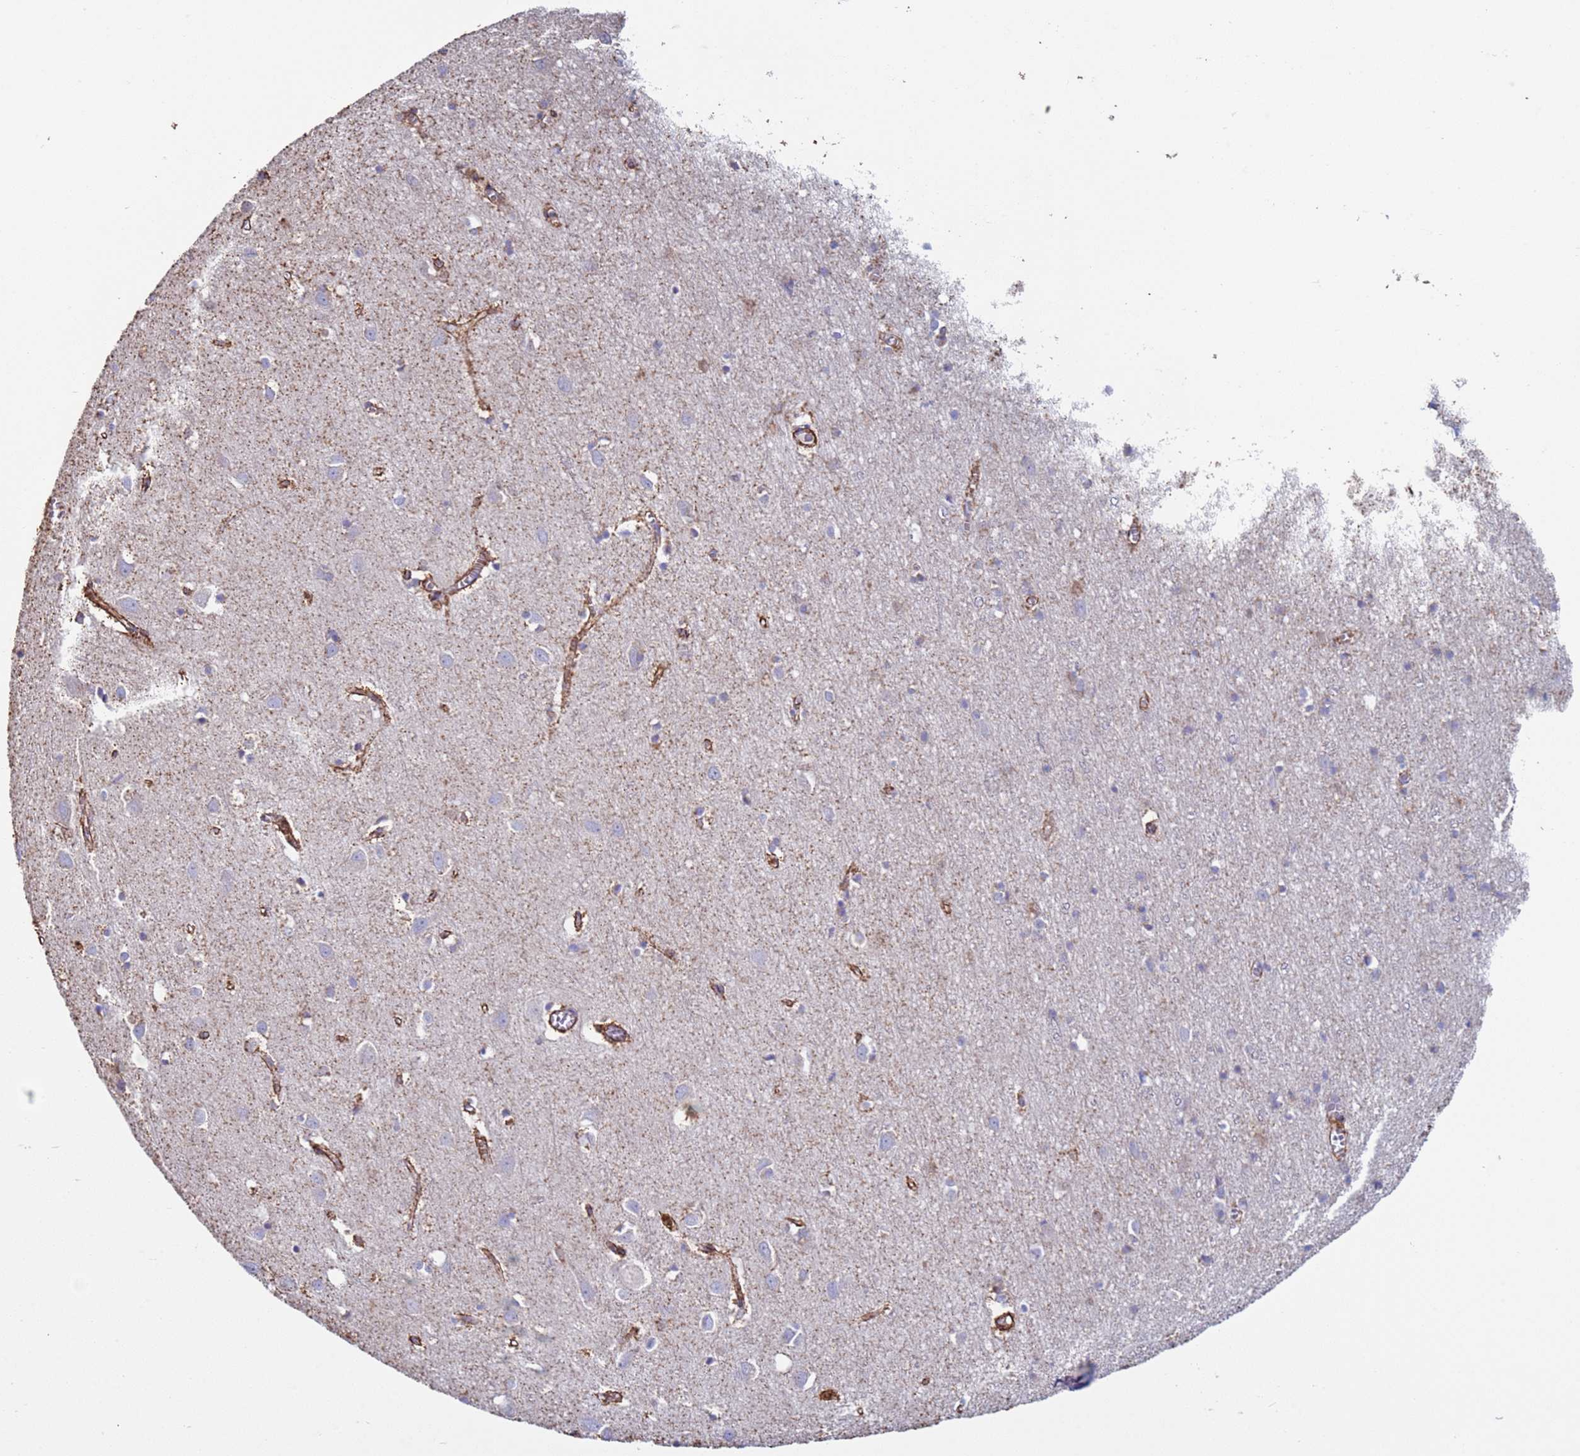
{"staining": {"intensity": "moderate", "quantity": ">75%", "location": "cytoplasmic/membranous"}, "tissue": "cerebral cortex", "cell_type": "Endothelial cells", "image_type": "normal", "snomed": [{"axis": "morphology", "description": "Normal tissue, NOS"}, {"axis": "topography", "description": "Cerebral cortex"}], "caption": "Immunohistochemical staining of unremarkable human cerebral cortex reveals medium levels of moderate cytoplasmic/membranous staining in approximately >75% of endothelial cells.", "gene": "GASK1A", "patient": {"sex": "female", "age": 64}}